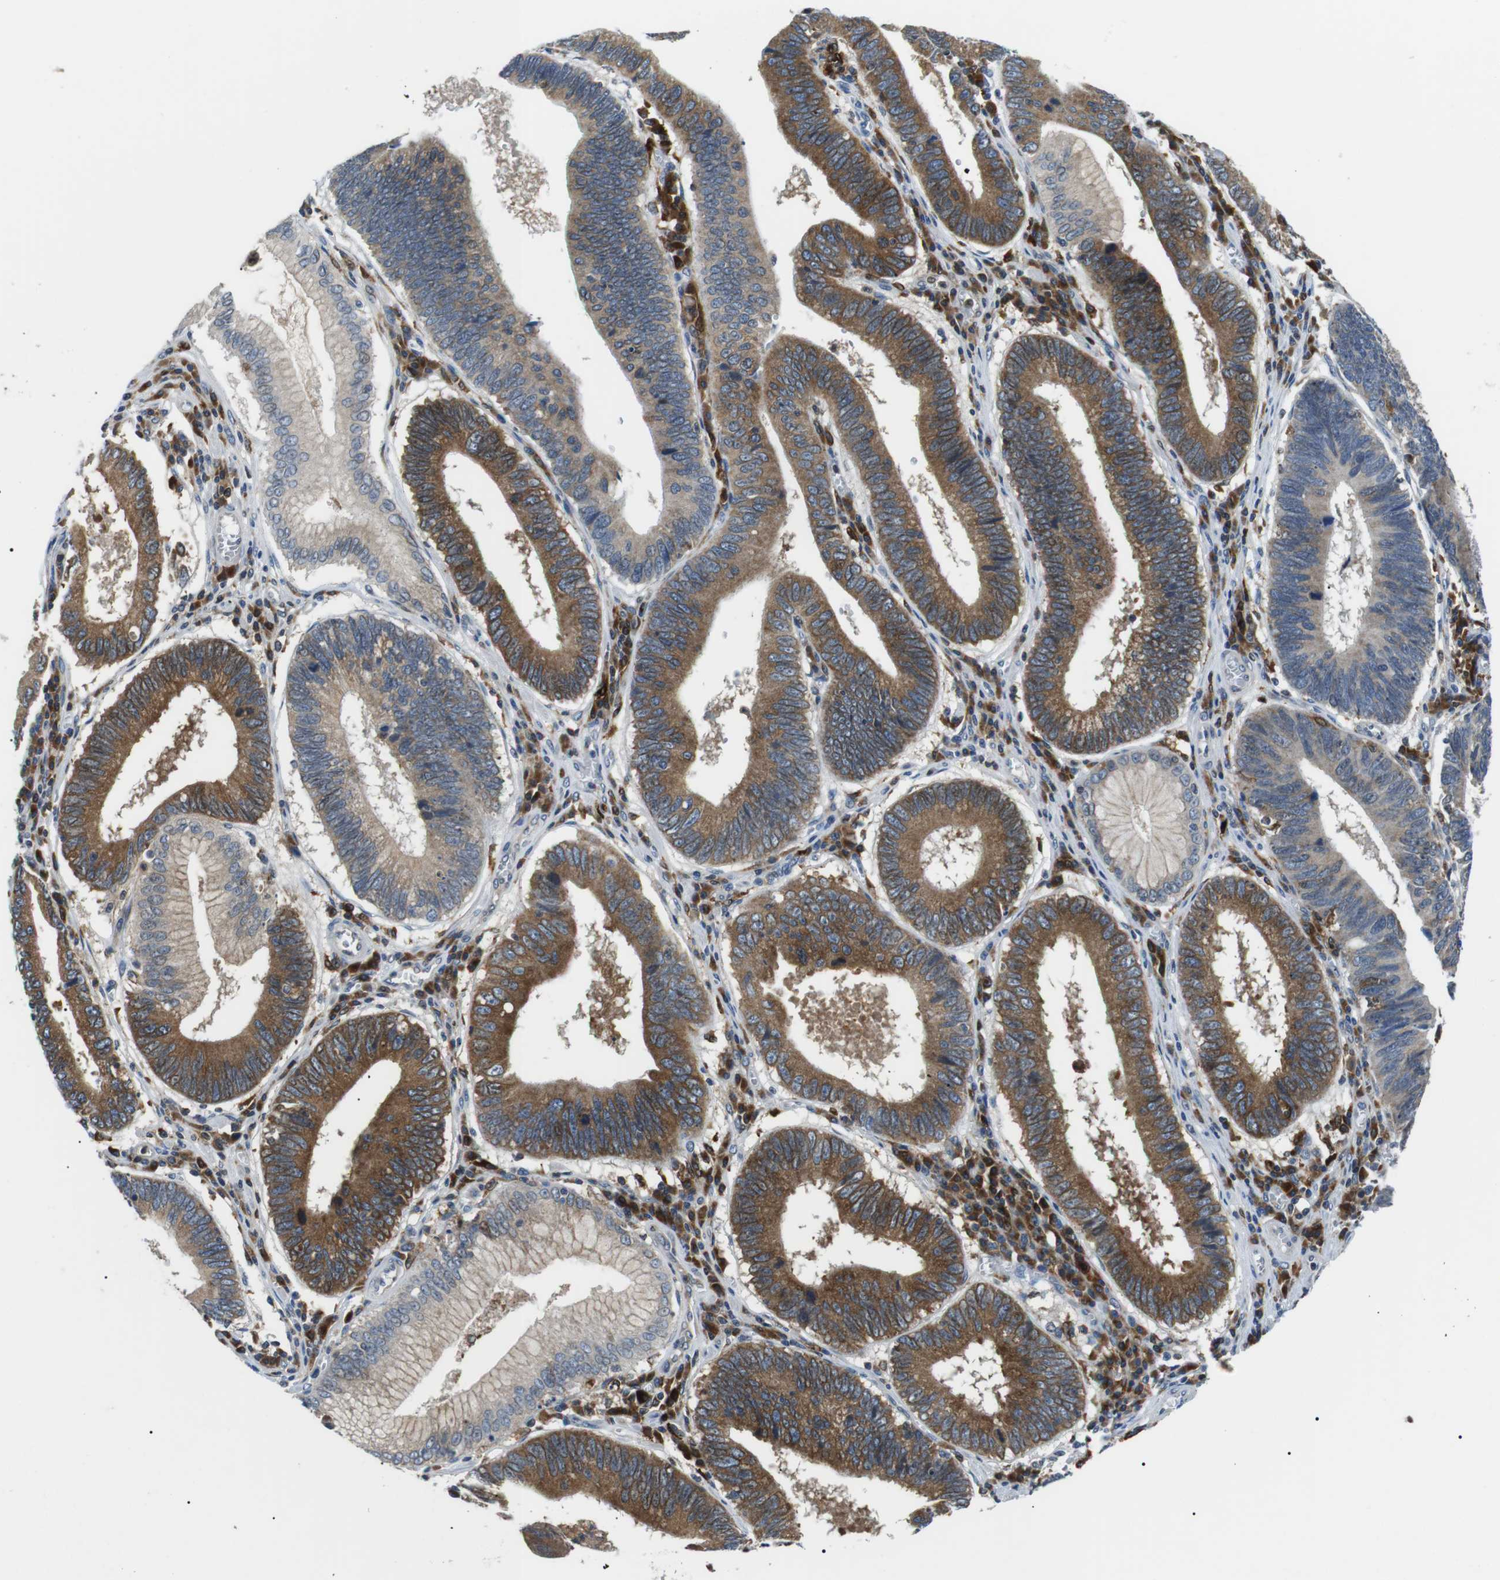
{"staining": {"intensity": "strong", "quantity": "25%-75%", "location": "cytoplasmic/membranous"}, "tissue": "stomach cancer", "cell_type": "Tumor cells", "image_type": "cancer", "snomed": [{"axis": "morphology", "description": "Adenocarcinoma, NOS"}, {"axis": "topography", "description": "Stomach"}], "caption": "A high-resolution micrograph shows IHC staining of stomach adenocarcinoma, which exhibits strong cytoplasmic/membranous staining in approximately 25%-75% of tumor cells.", "gene": "RAB9A", "patient": {"sex": "male", "age": 59}}